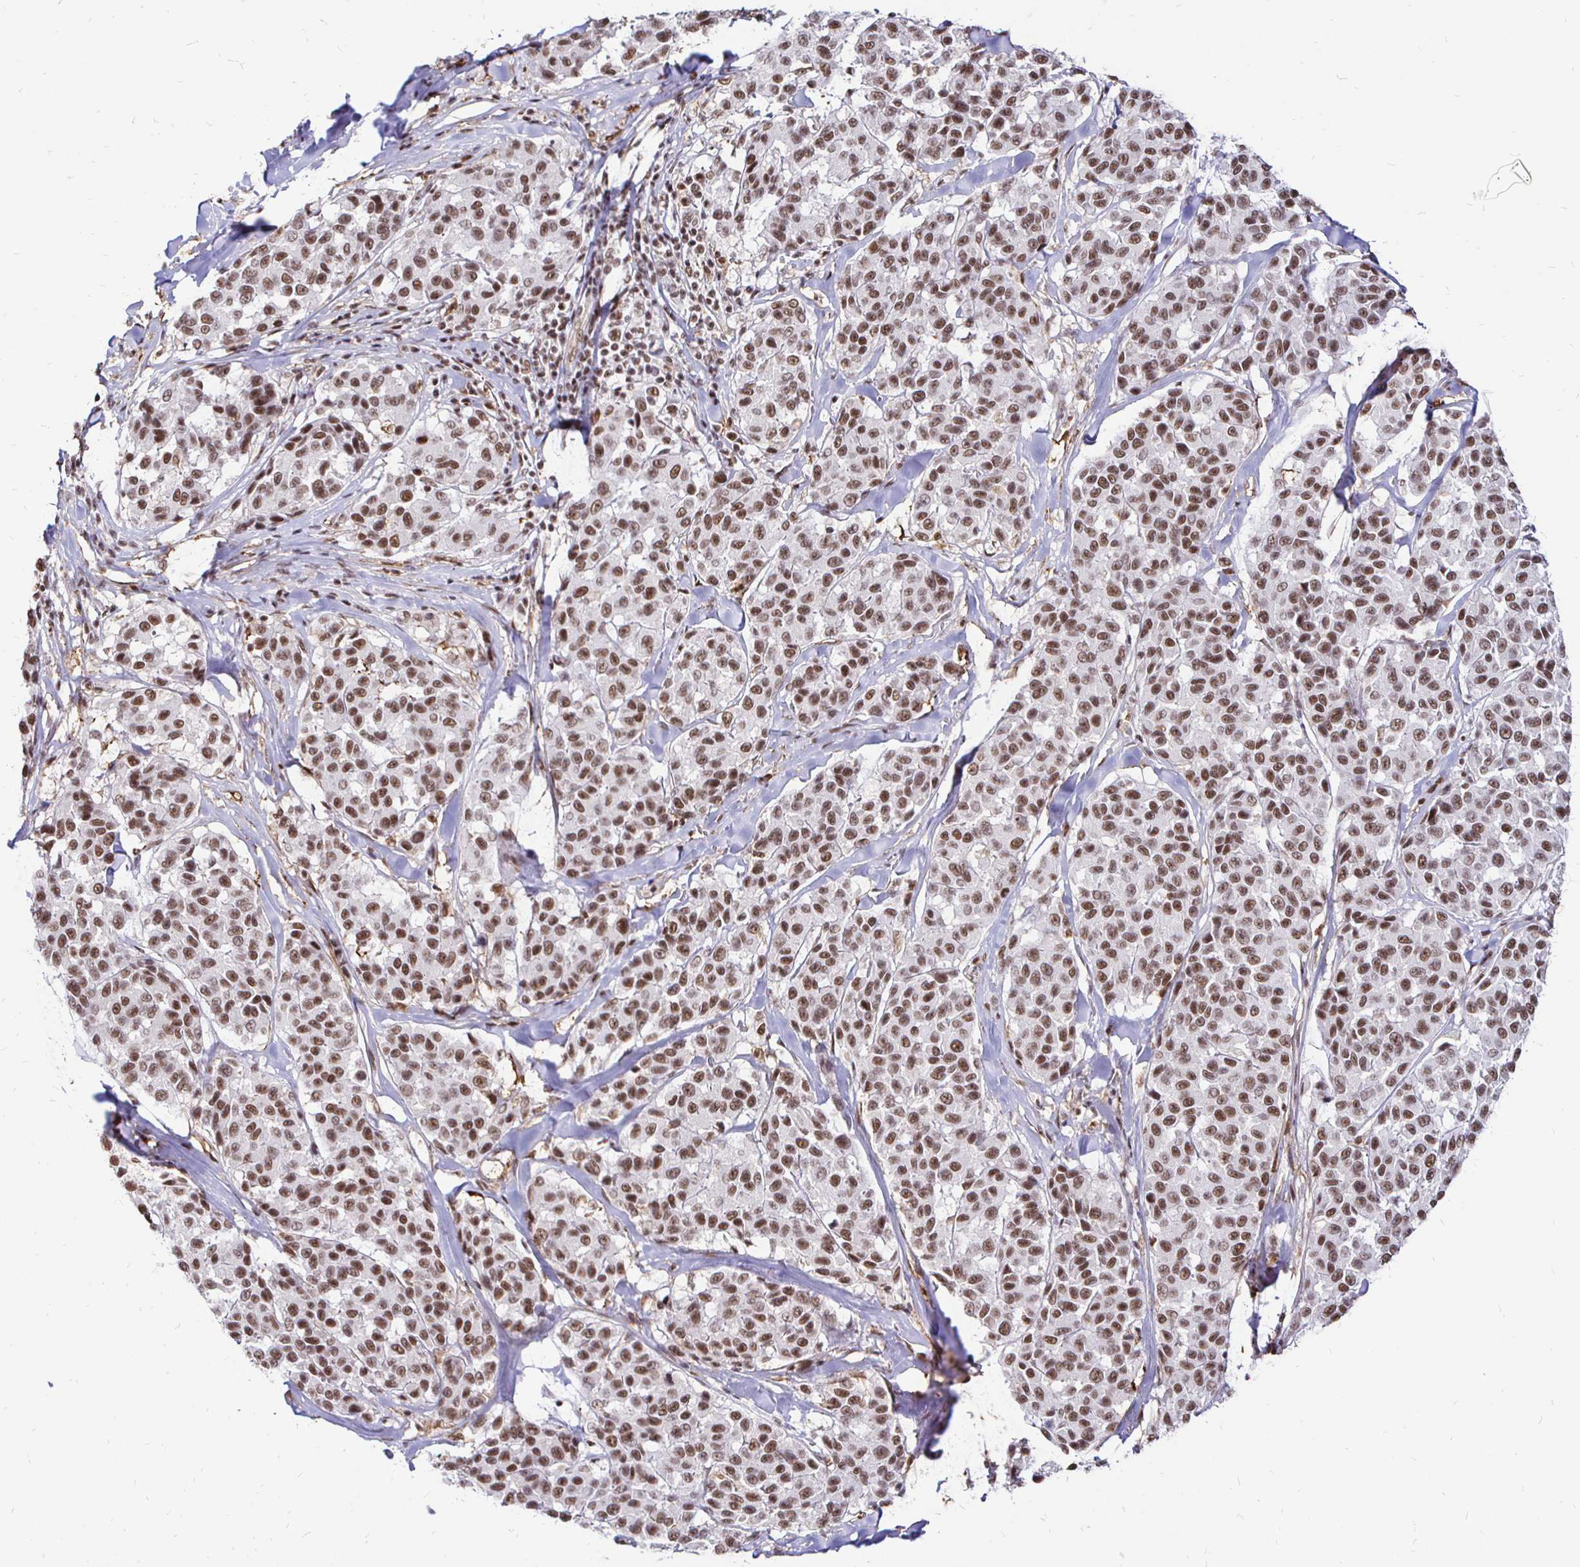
{"staining": {"intensity": "moderate", "quantity": ">75%", "location": "nuclear"}, "tissue": "melanoma", "cell_type": "Tumor cells", "image_type": "cancer", "snomed": [{"axis": "morphology", "description": "Malignant melanoma, NOS"}, {"axis": "topography", "description": "Skin"}], "caption": "This is an image of immunohistochemistry staining of malignant melanoma, which shows moderate staining in the nuclear of tumor cells.", "gene": "SIN3A", "patient": {"sex": "female", "age": 66}}